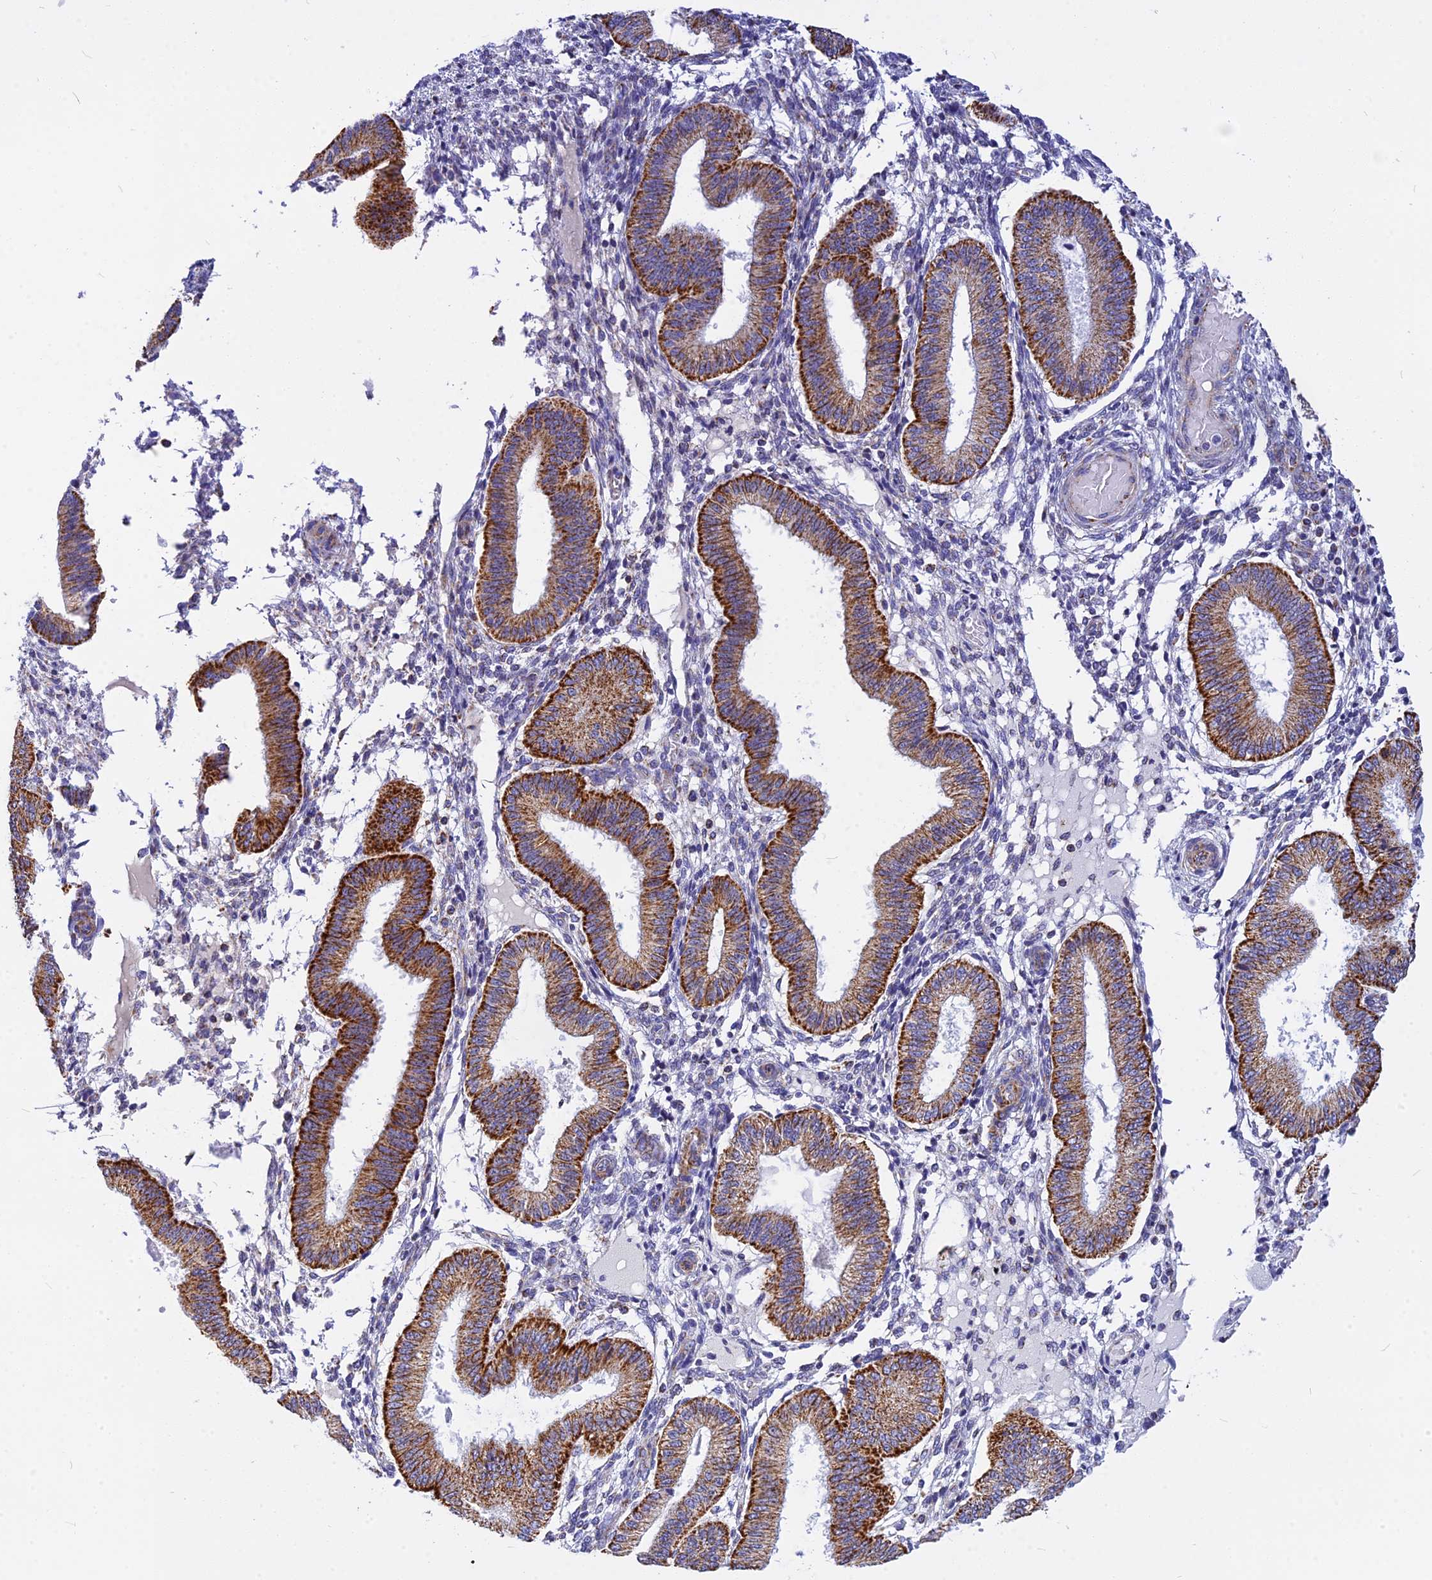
{"staining": {"intensity": "negative", "quantity": "none", "location": "none"}, "tissue": "endometrium", "cell_type": "Cells in endometrial stroma", "image_type": "normal", "snomed": [{"axis": "morphology", "description": "Normal tissue, NOS"}, {"axis": "topography", "description": "Endometrium"}], "caption": "DAB (3,3'-diaminobenzidine) immunohistochemical staining of unremarkable human endometrium exhibits no significant expression in cells in endometrial stroma.", "gene": "VDAC2", "patient": {"sex": "female", "age": 39}}